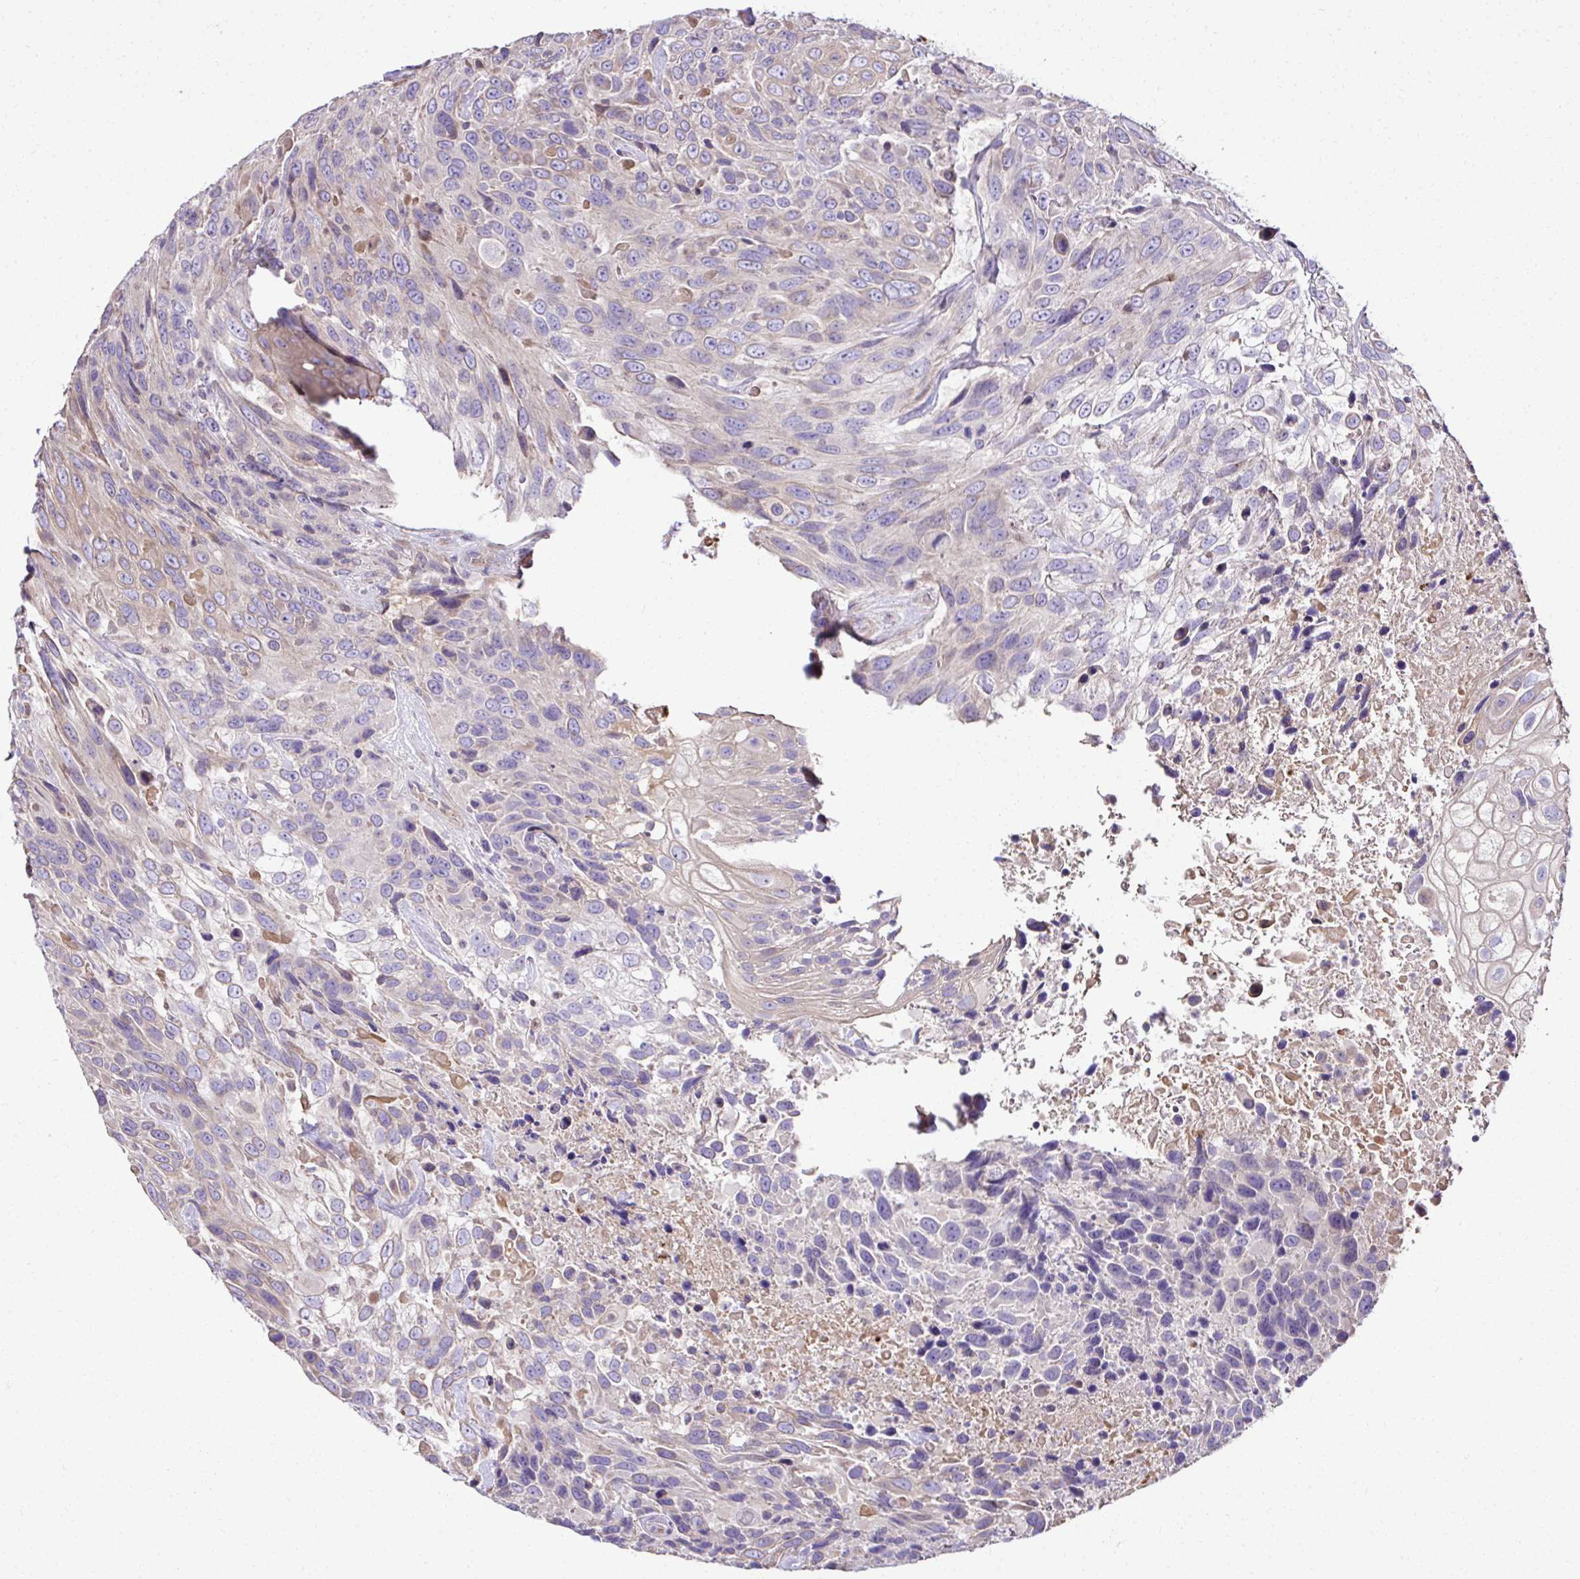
{"staining": {"intensity": "negative", "quantity": "none", "location": "none"}, "tissue": "urothelial cancer", "cell_type": "Tumor cells", "image_type": "cancer", "snomed": [{"axis": "morphology", "description": "Urothelial carcinoma, High grade"}, {"axis": "topography", "description": "Urinary bladder"}], "caption": "The histopathology image displays no staining of tumor cells in high-grade urothelial carcinoma.", "gene": "CCDC85C", "patient": {"sex": "female", "age": 70}}